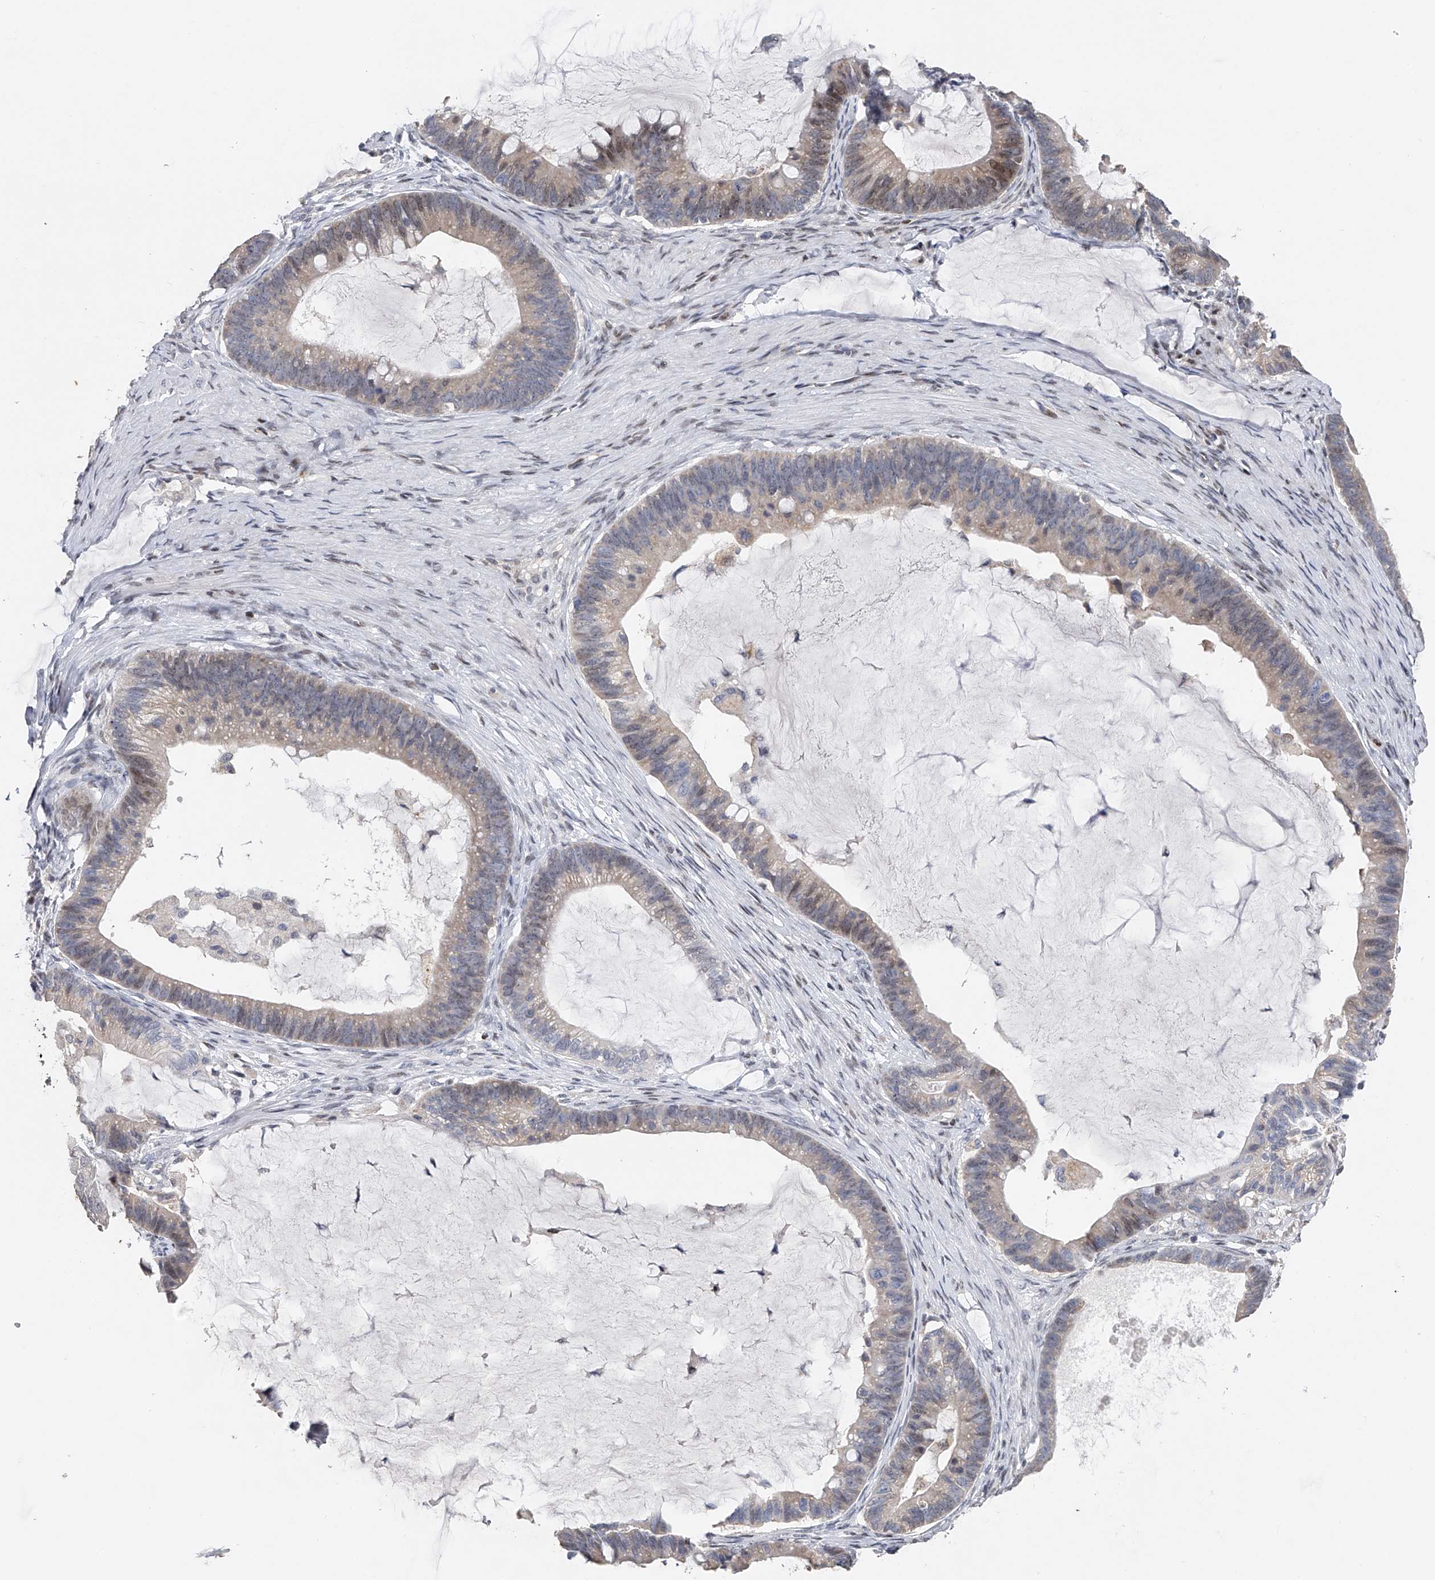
{"staining": {"intensity": "negative", "quantity": "none", "location": "none"}, "tissue": "ovarian cancer", "cell_type": "Tumor cells", "image_type": "cancer", "snomed": [{"axis": "morphology", "description": "Cystadenocarcinoma, mucinous, NOS"}, {"axis": "topography", "description": "Ovary"}], "caption": "Immunohistochemistry of human mucinous cystadenocarcinoma (ovarian) shows no expression in tumor cells. (IHC, brightfield microscopy, high magnification).", "gene": "RWDD2A", "patient": {"sex": "female", "age": 61}}